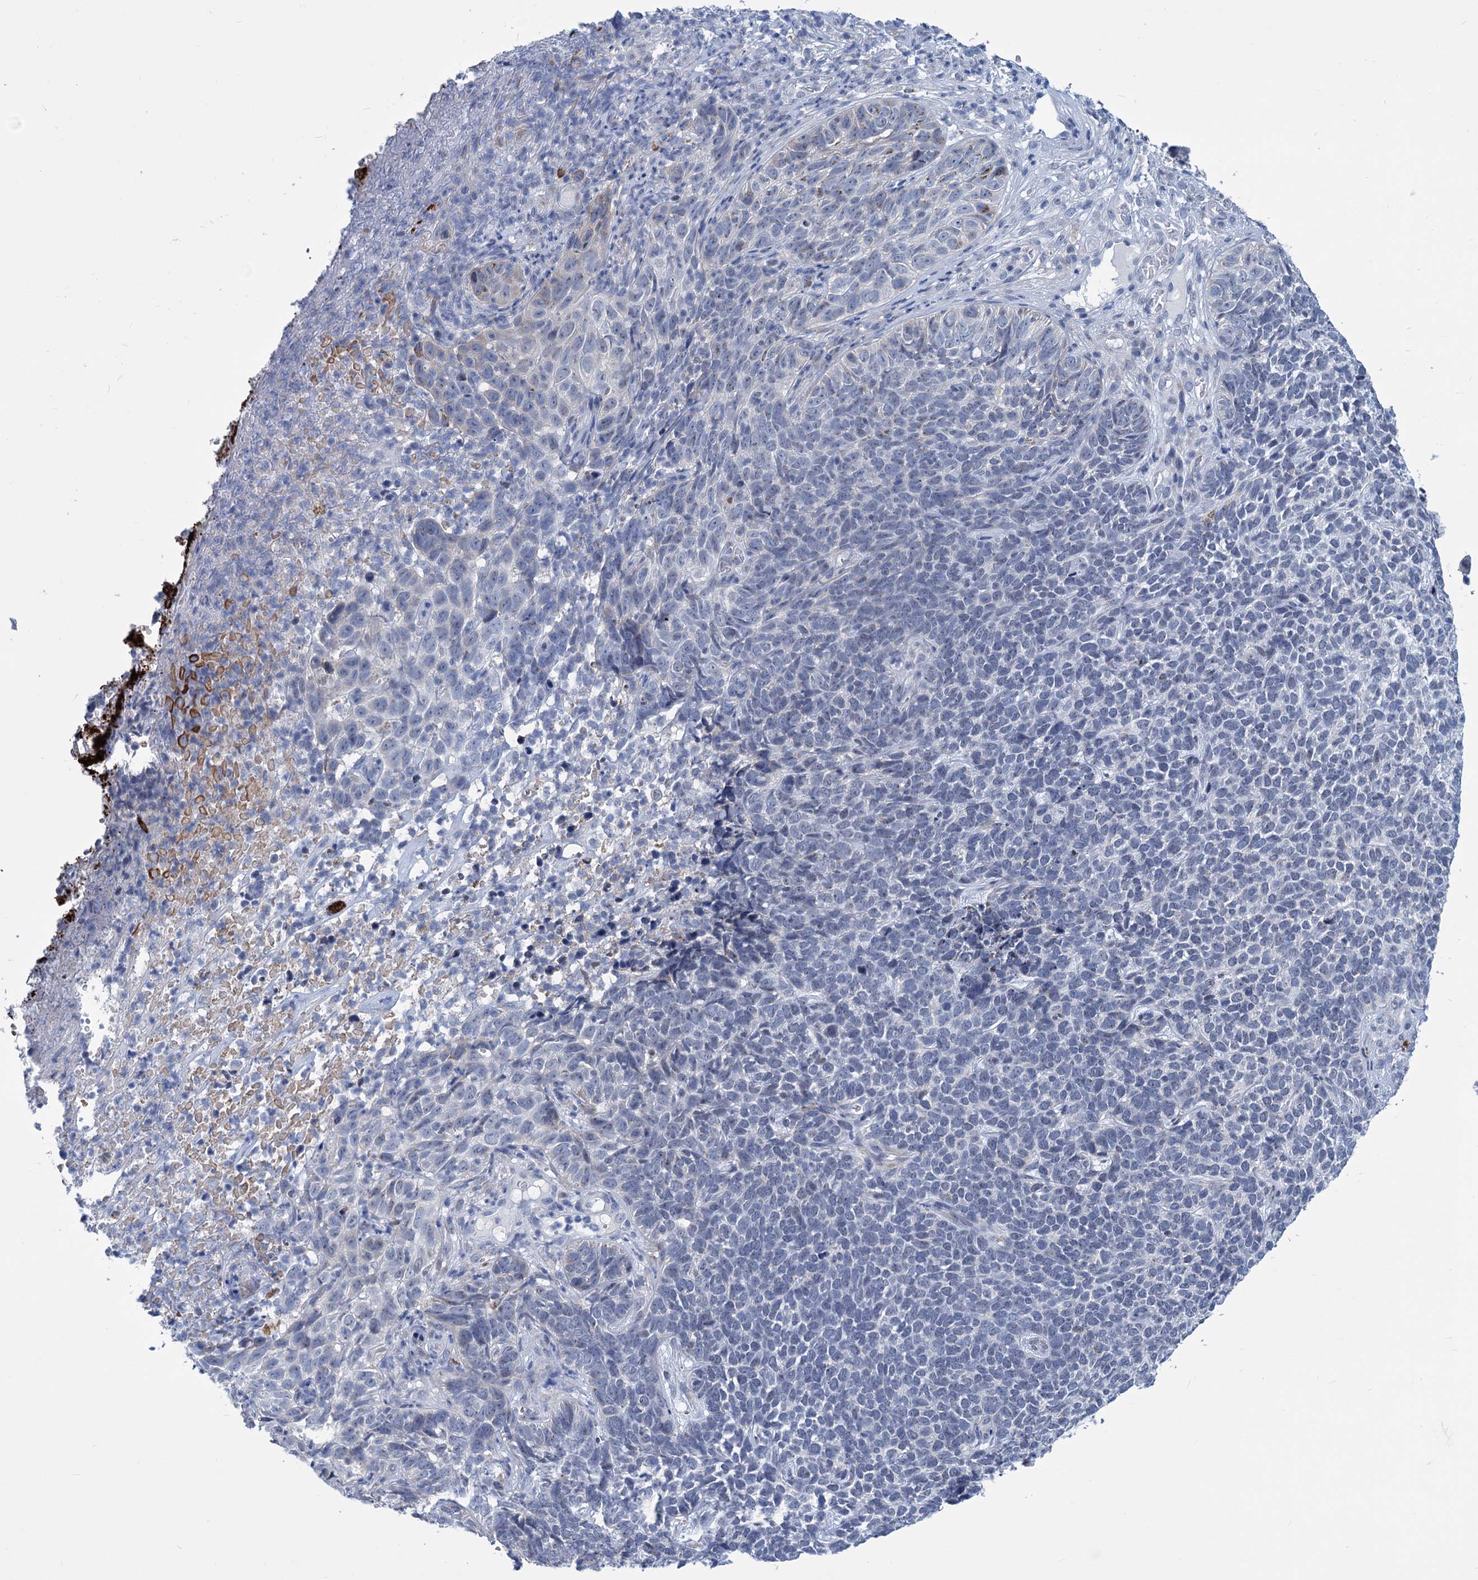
{"staining": {"intensity": "negative", "quantity": "none", "location": "none"}, "tissue": "skin cancer", "cell_type": "Tumor cells", "image_type": "cancer", "snomed": [{"axis": "morphology", "description": "Basal cell carcinoma"}, {"axis": "topography", "description": "Skin"}], "caption": "The image reveals no significant expression in tumor cells of skin cancer.", "gene": "NEU3", "patient": {"sex": "female", "age": 84}}